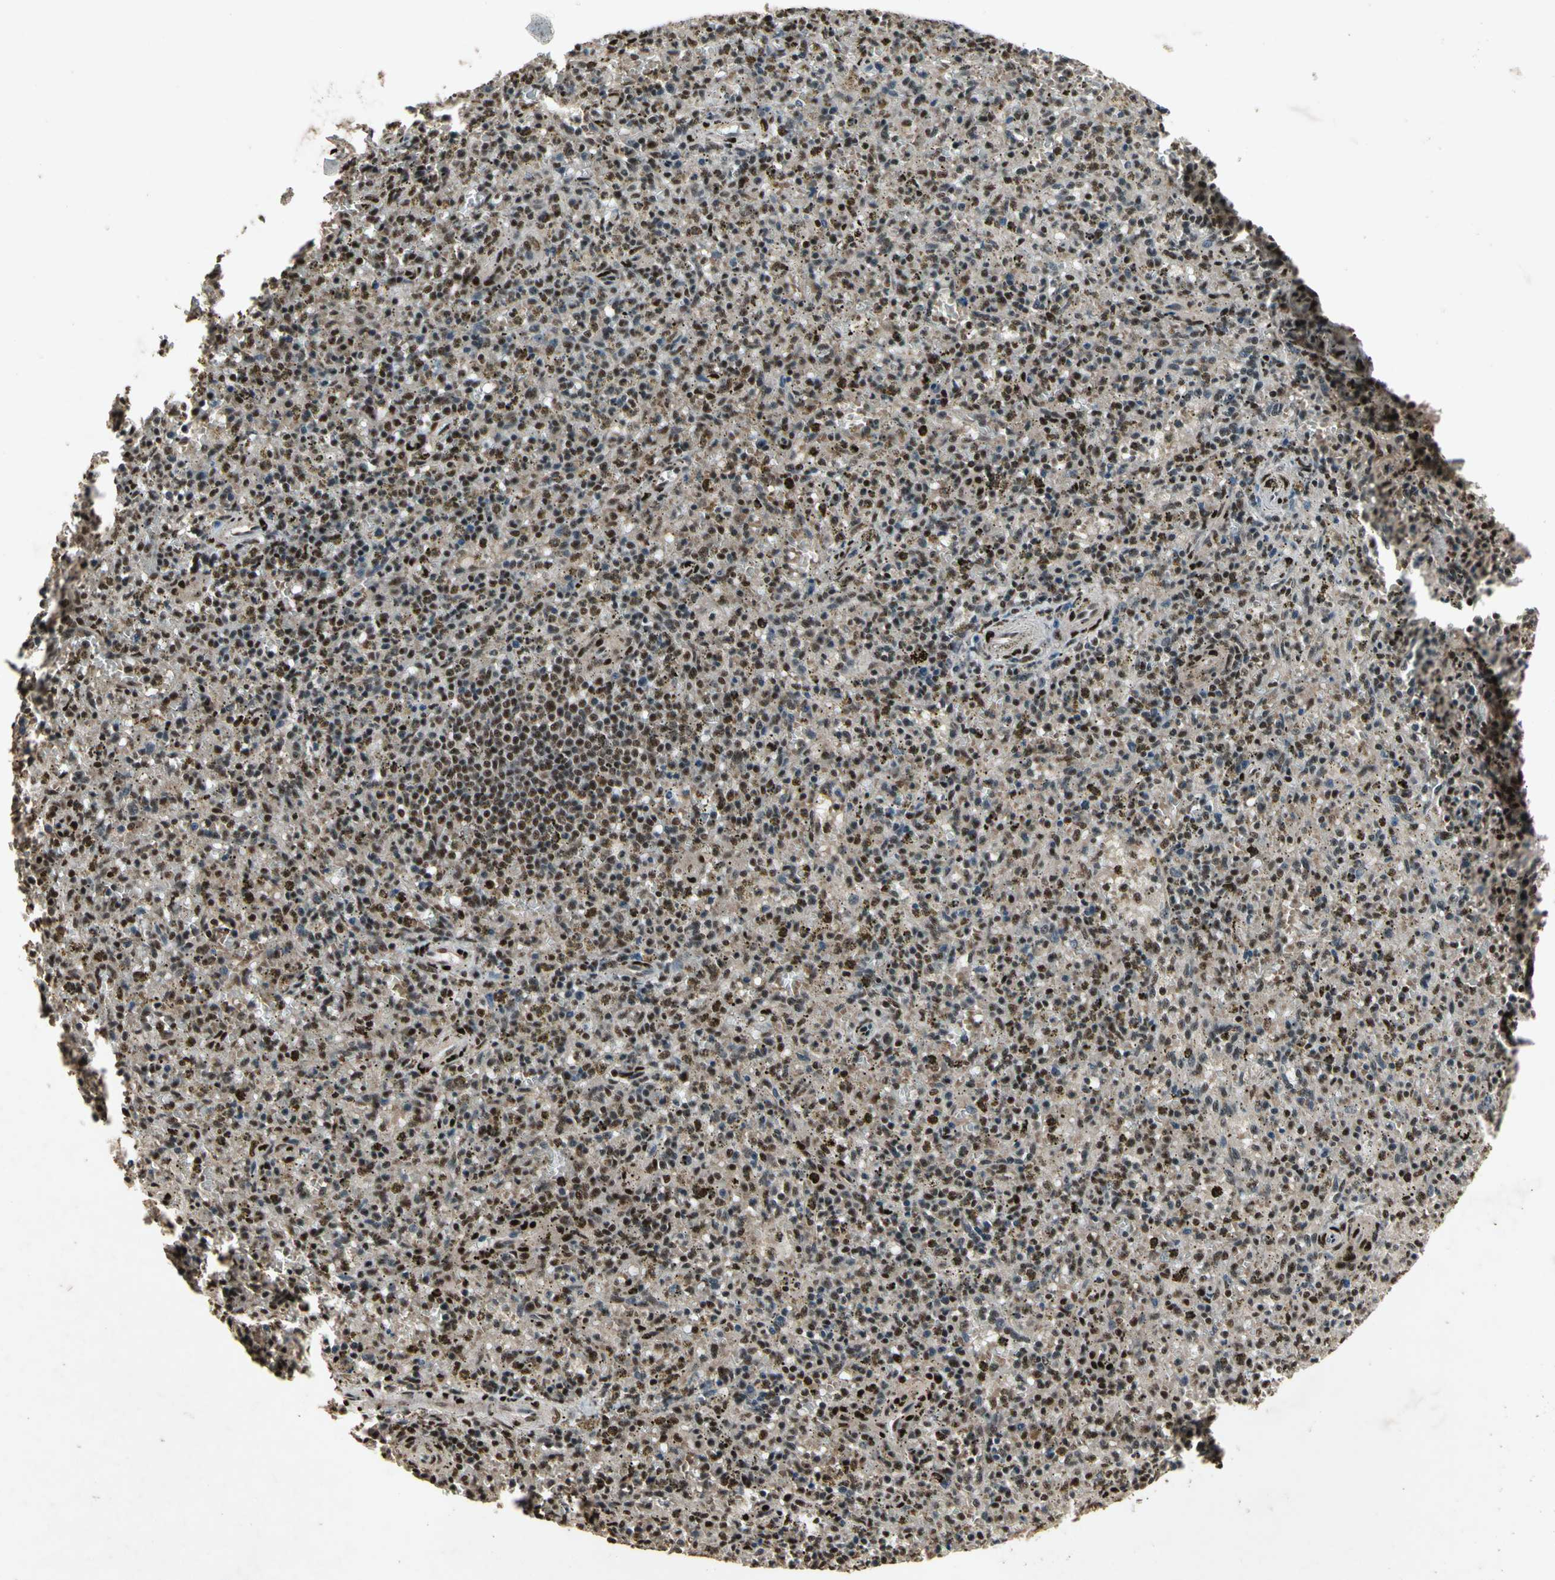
{"staining": {"intensity": "strong", "quantity": ">75%", "location": "nuclear"}, "tissue": "spleen", "cell_type": "Cells in red pulp", "image_type": "normal", "snomed": [{"axis": "morphology", "description": "Normal tissue, NOS"}, {"axis": "topography", "description": "Spleen"}], "caption": "An image of spleen stained for a protein demonstrates strong nuclear brown staining in cells in red pulp.", "gene": "TBX2", "patient": {"sex": "male", "age": 72}}